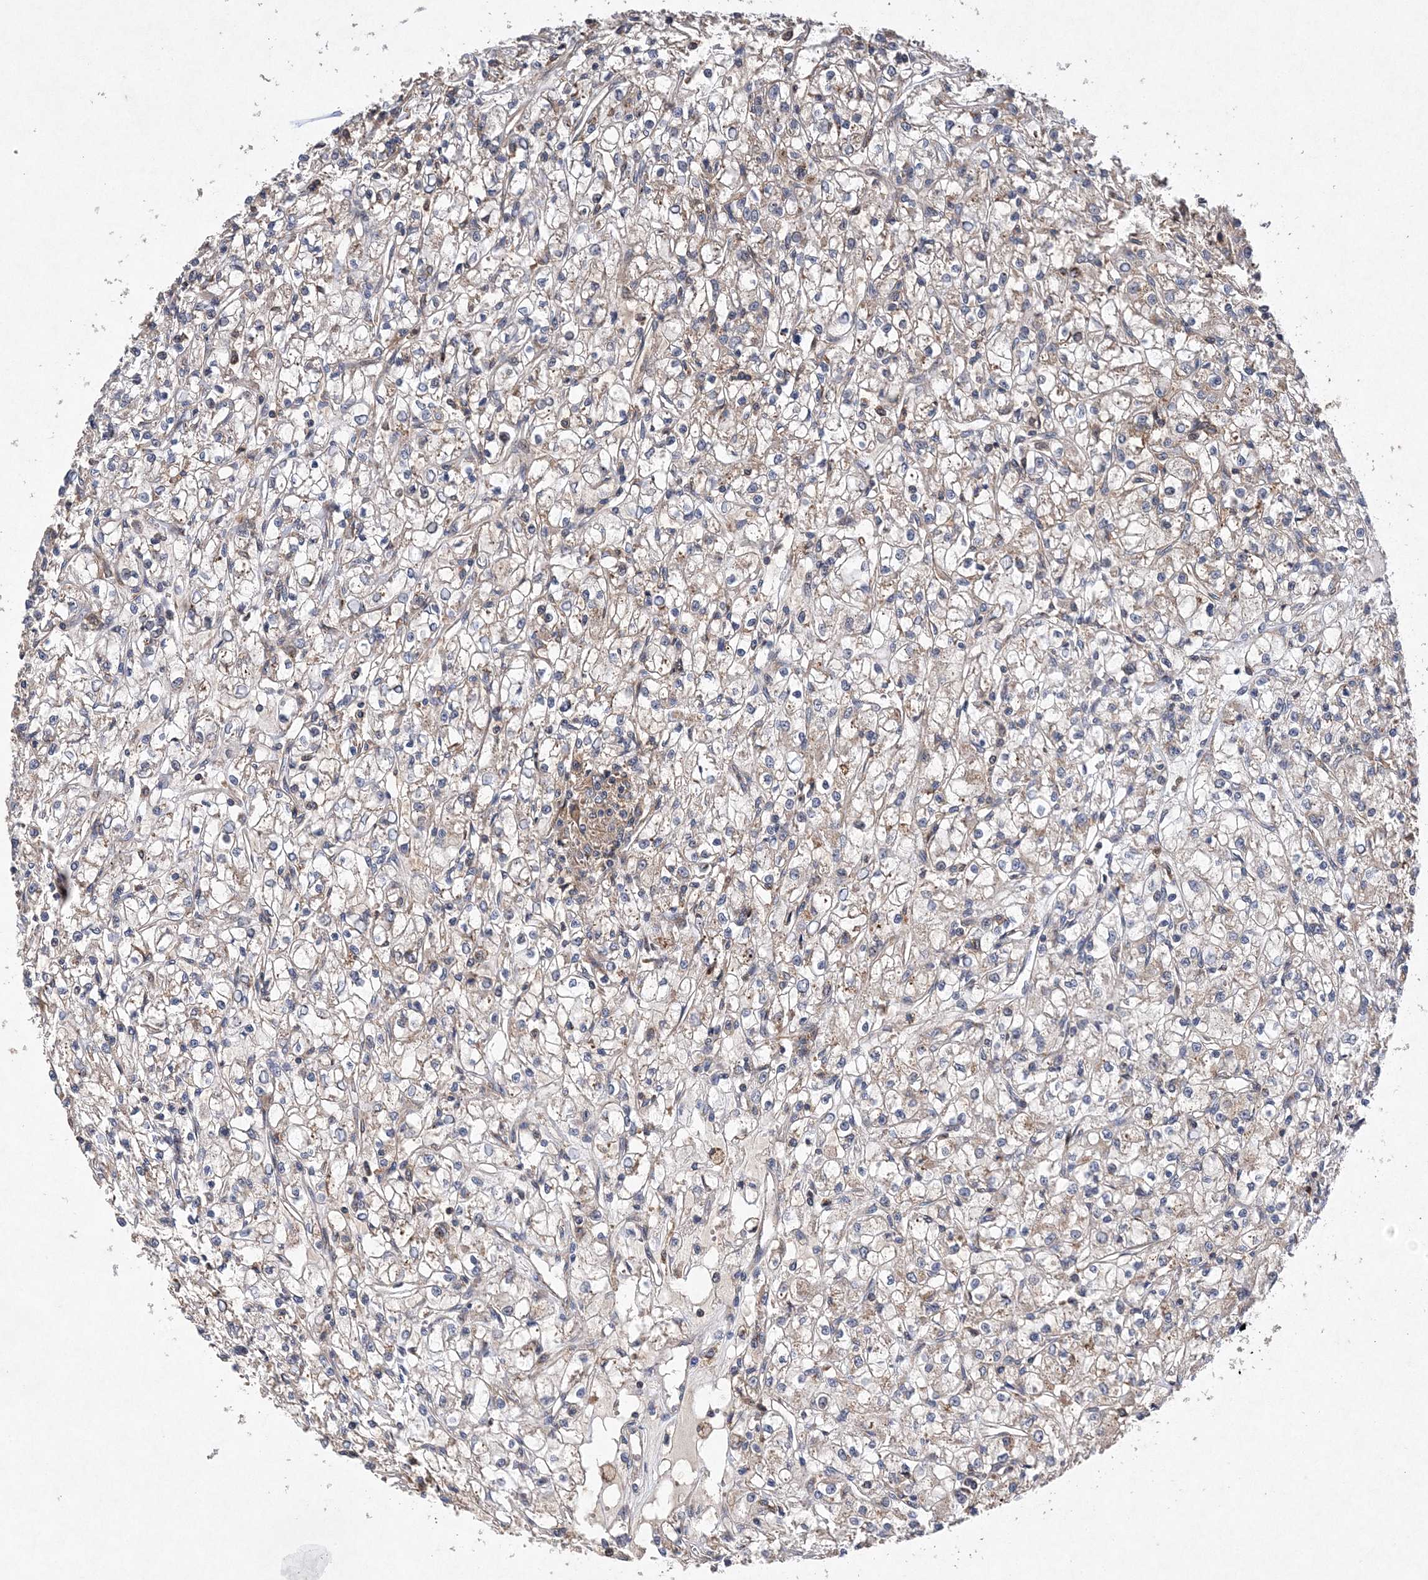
{"staining": {"intensity": "weak", "quantity": "<25%", "location": "cytoplasmic/membranous"}, "tissue": "renal cancer", "cell_type": "Tumor cells", "image_type": "cancer", "snomed": [{"axis": "morphology", "description": "Adenocarcinoma, NOS"}, {"axis": "topography", "description": "Kidney"}], "caption": "Protein analysis of renal cancer demonstrates no significant expression in tumor cells.", "gene": "PROSER1", "patient": {"sex": "female", "age": 59}}